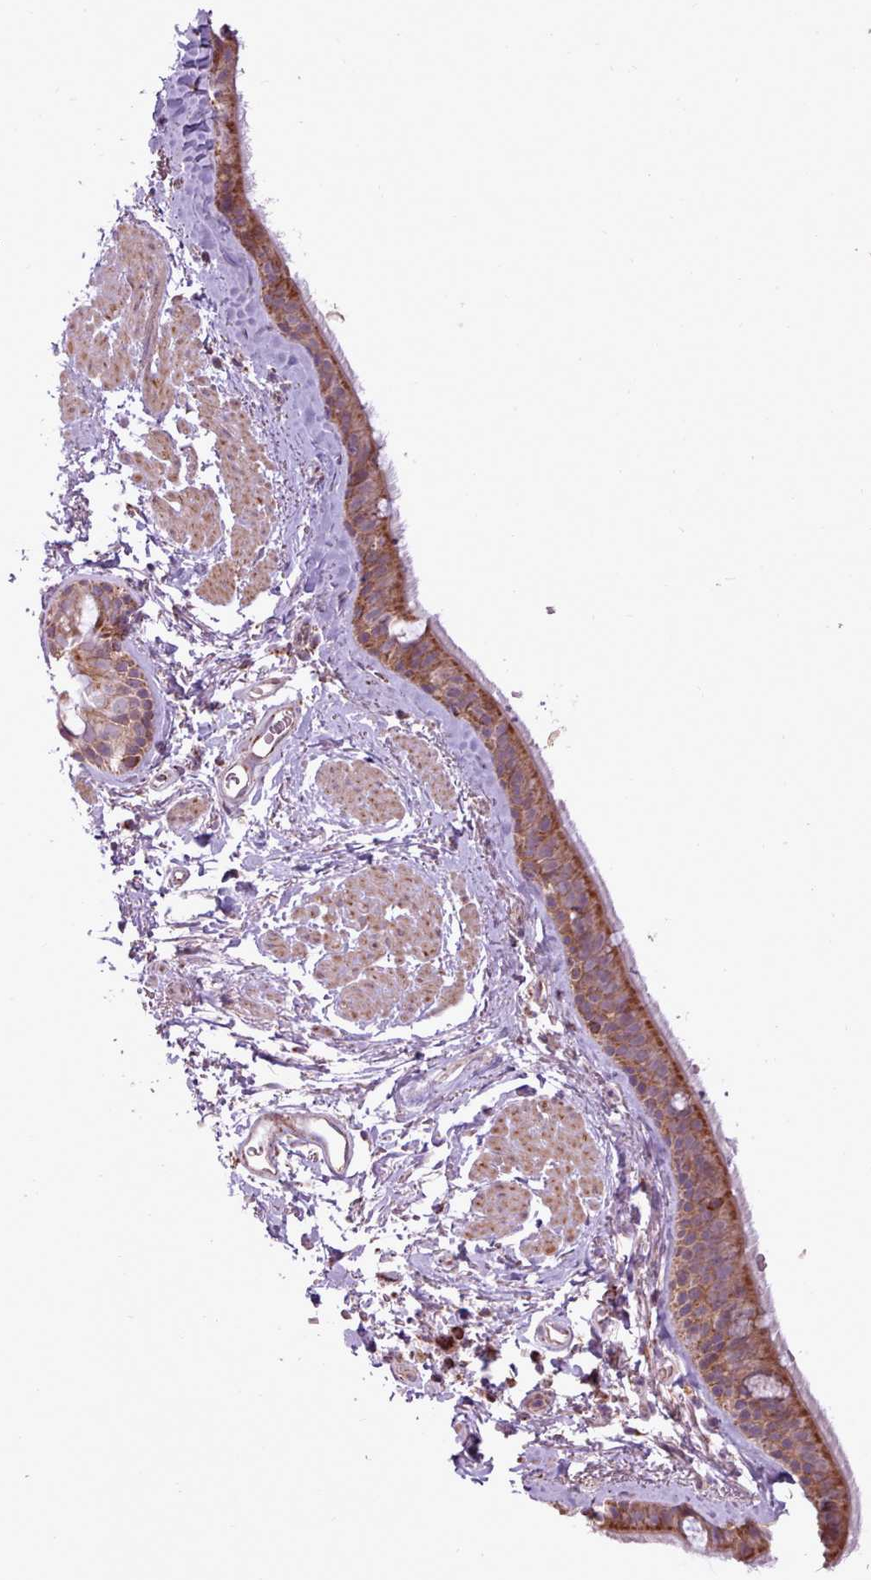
{"staining": {"intensity": "strong", "quantity": ">75%", "location": "cytoplasmic/membranous"}, "tissue": "bronchus", "cell_type": "Respiratory epithelial cells", "image_type": "normal", "snomed": [{"axis": "morphology", "description": "Normal tissue, NOS"}, {"axis": "topography", "description": "Lymph node"}, {"axis": "topography", "description": "Cartilage tissue"}, {"axis": "topography", "description": "Bronchus"}], "caption": "Unremarkable bronchus was stained to show a protein in brown. There is high levels of strong cytoplasmic/membranous positivity in approximately >75% of respiratory epithelial cells. (Brightfield microscopy of DAB IHC at high magnification).", "gene": "LIN7C", "patient": {"sex": "female", "age": 70}}